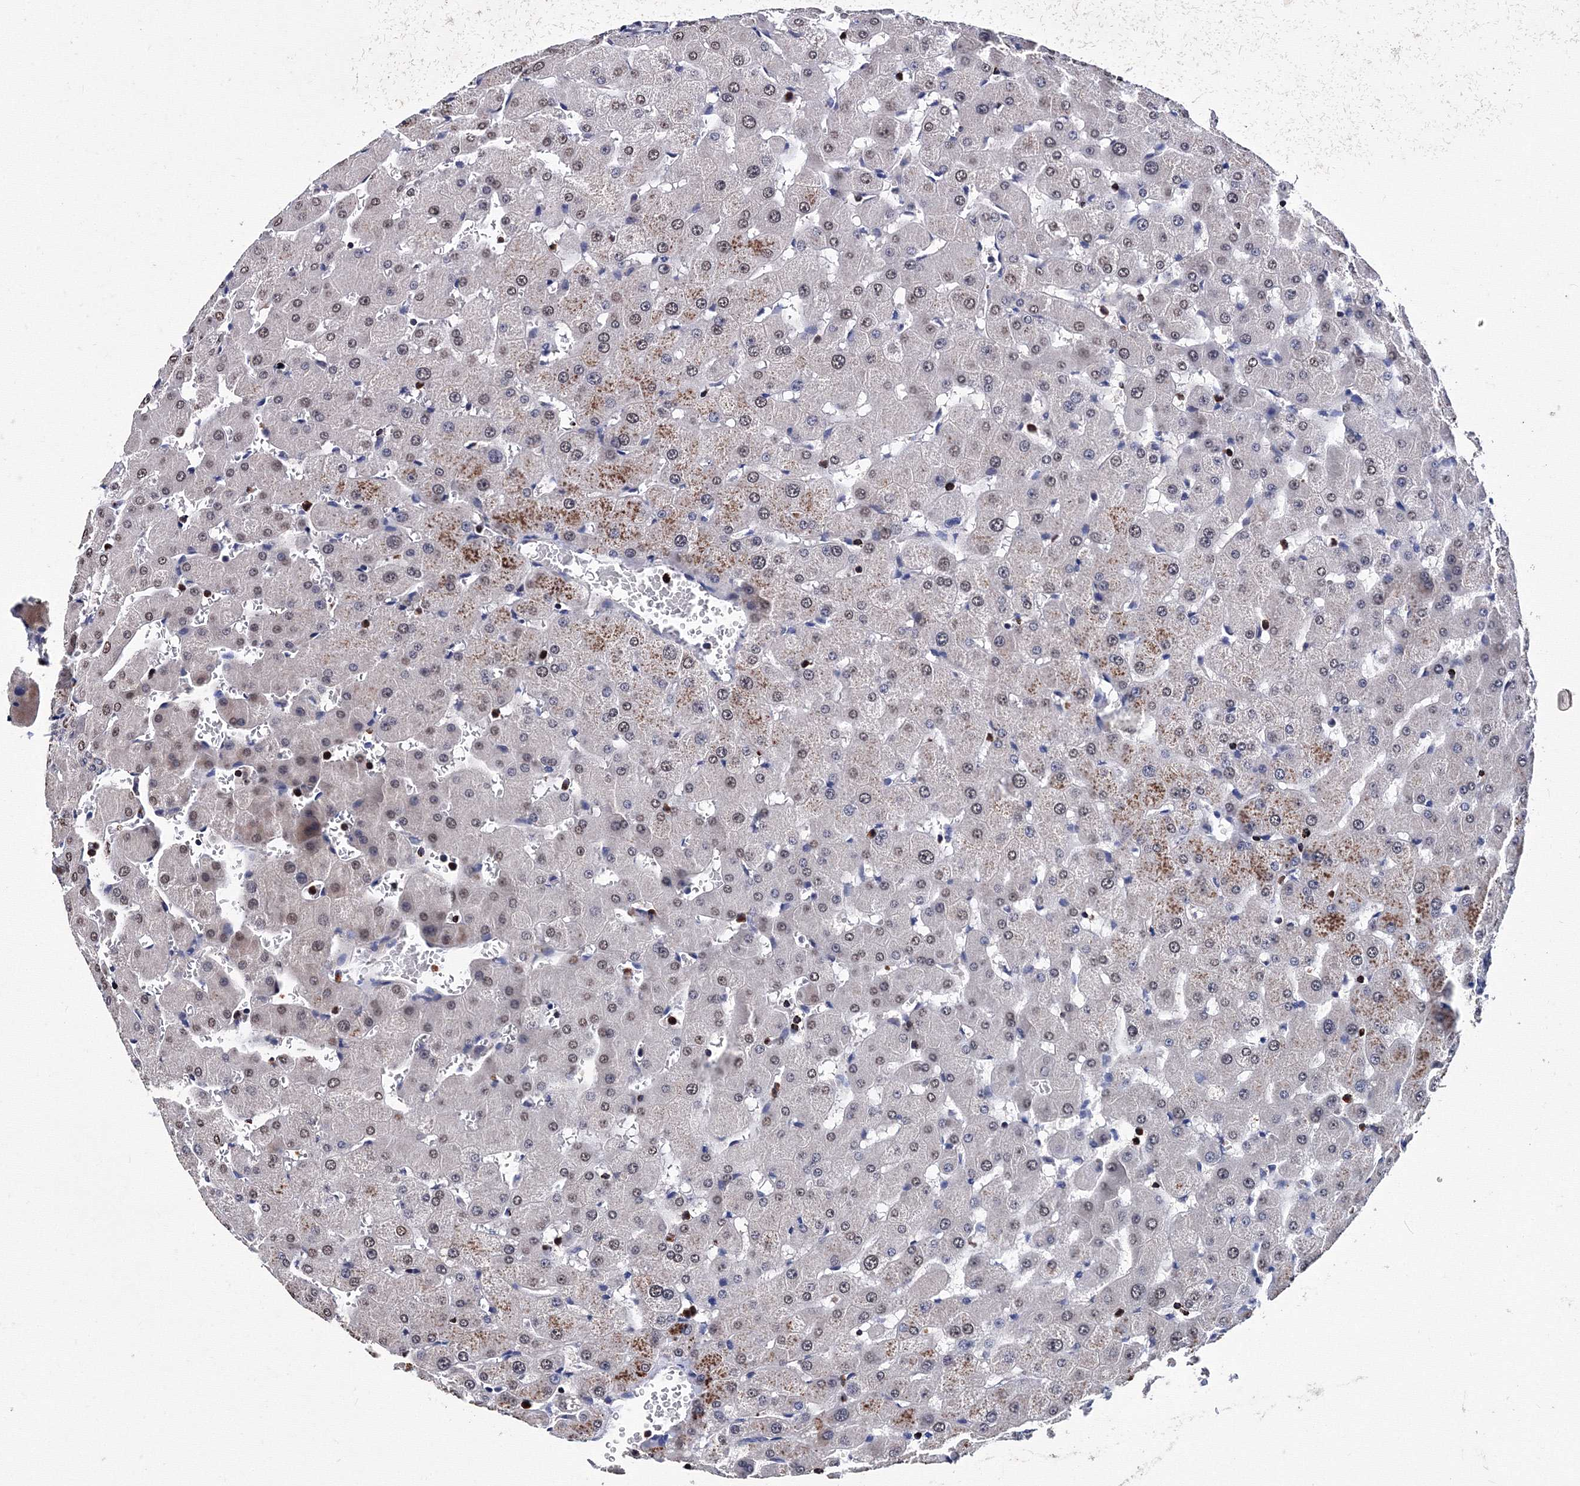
{"staining": {"intensity": "negative", "quantity": "none", "location": "none"}, "tissue": "liver", "cell_type": "Cholangiocytes", "image_type": "normal", "snomed": [{"axis": "morphology", "description": "Normal tissue, NOS"}, {"axis": "topography", "description": "Liver"}], "caption": "A high-resolution photomicrograph shows IHC staining of benign liver, which demonstrates no significant expression in cholangiocytes.", "gene": "PHYKPL", "patient": {"sex": "female", "age": 63}}